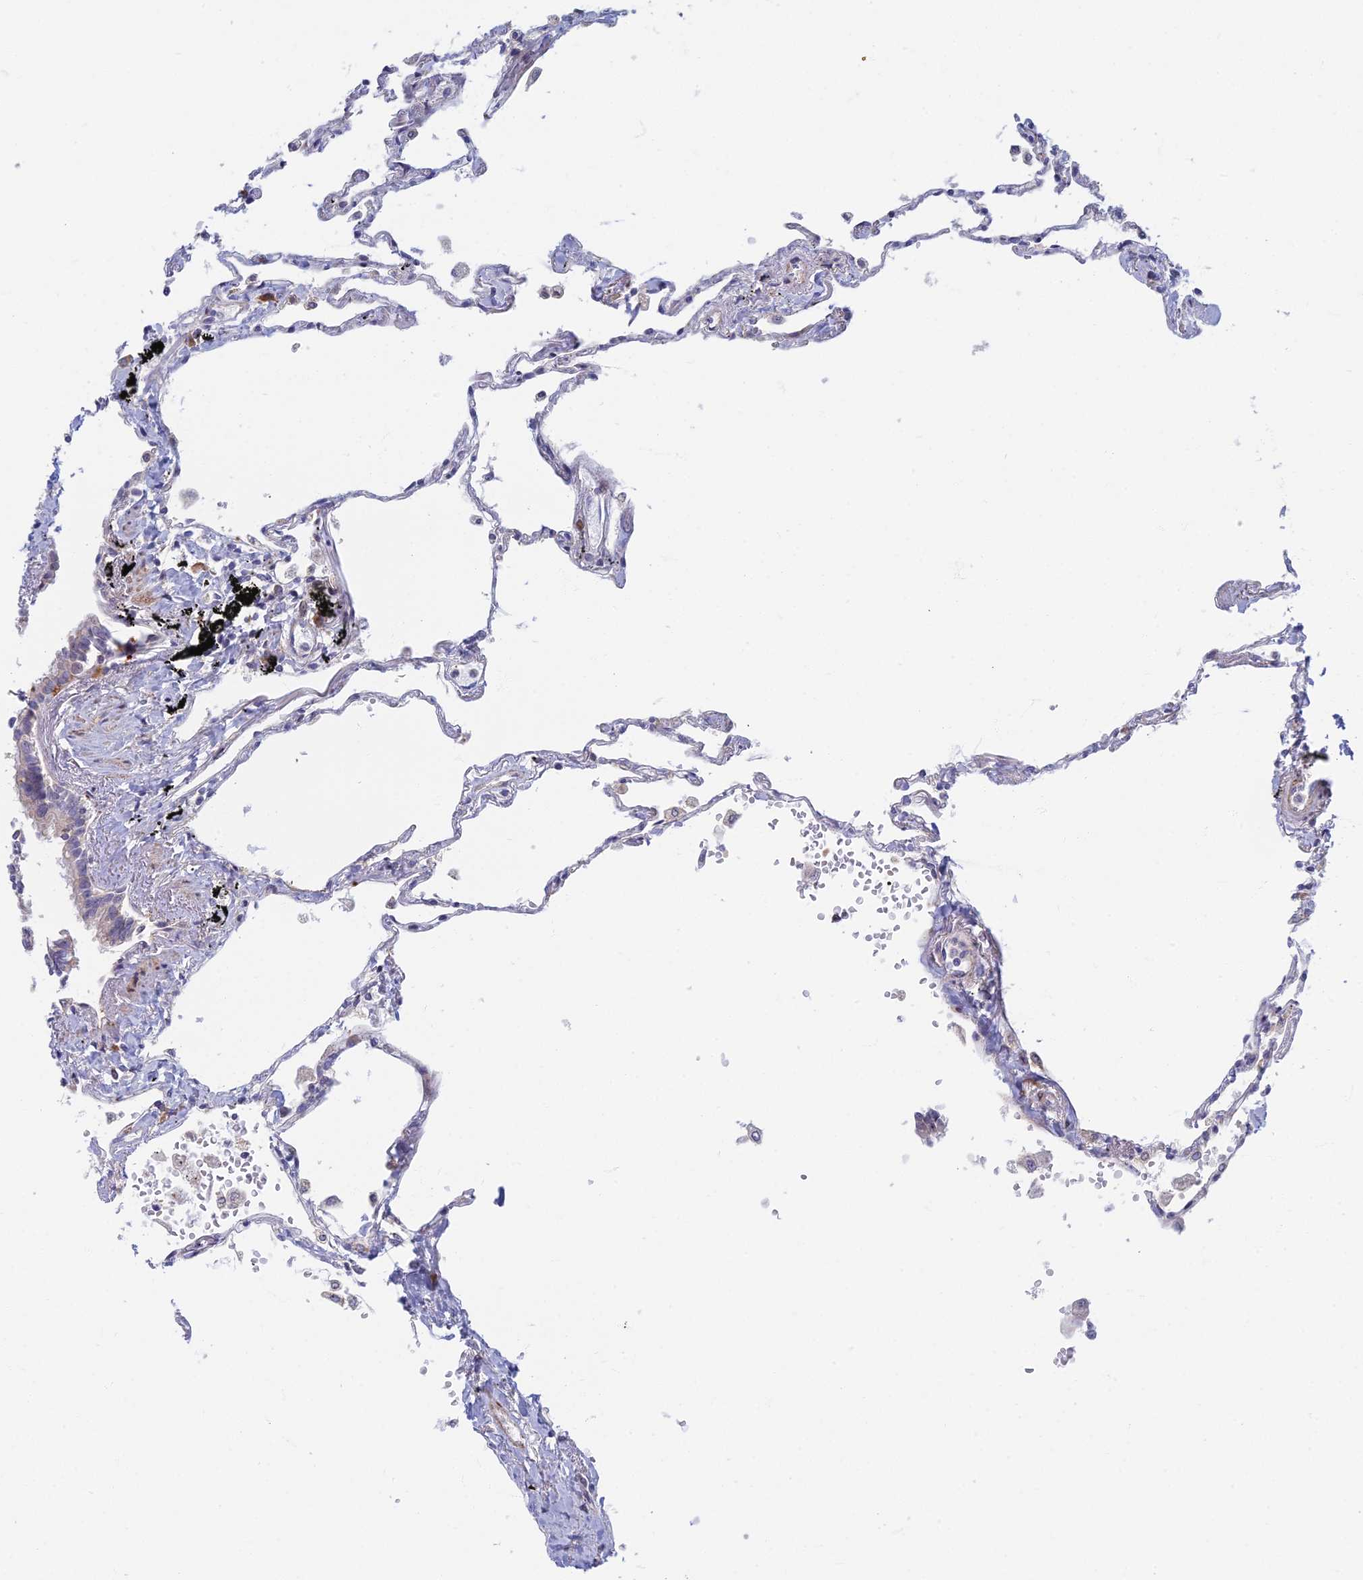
{"staining": {"intensity": "moderate", "quantity": "25%-75%", "location": "cytoplasmic/membranous"}, "tissue": "lung", "cell_type": "Alveolar cells", "image_type": "normal", "snomed": [{"axis": "morphology", "description": "Normal tissue, NOS"}, {"axis": "topography", "description": "Lung"}], "caption": "Benign lung was stained to show a protein in brown. There is medium levels of moderate cytoplasmic/membranous positivity in about 25%-75% of alveolar cells. The staining was performed using DAB (3,3'-diaminobenzidine), with brown indicating positive protein expression. Nuclei are stained blue with hematoxylin.", "gene": "C15orf40", "patient": {"sex": "female", "age": 67}}